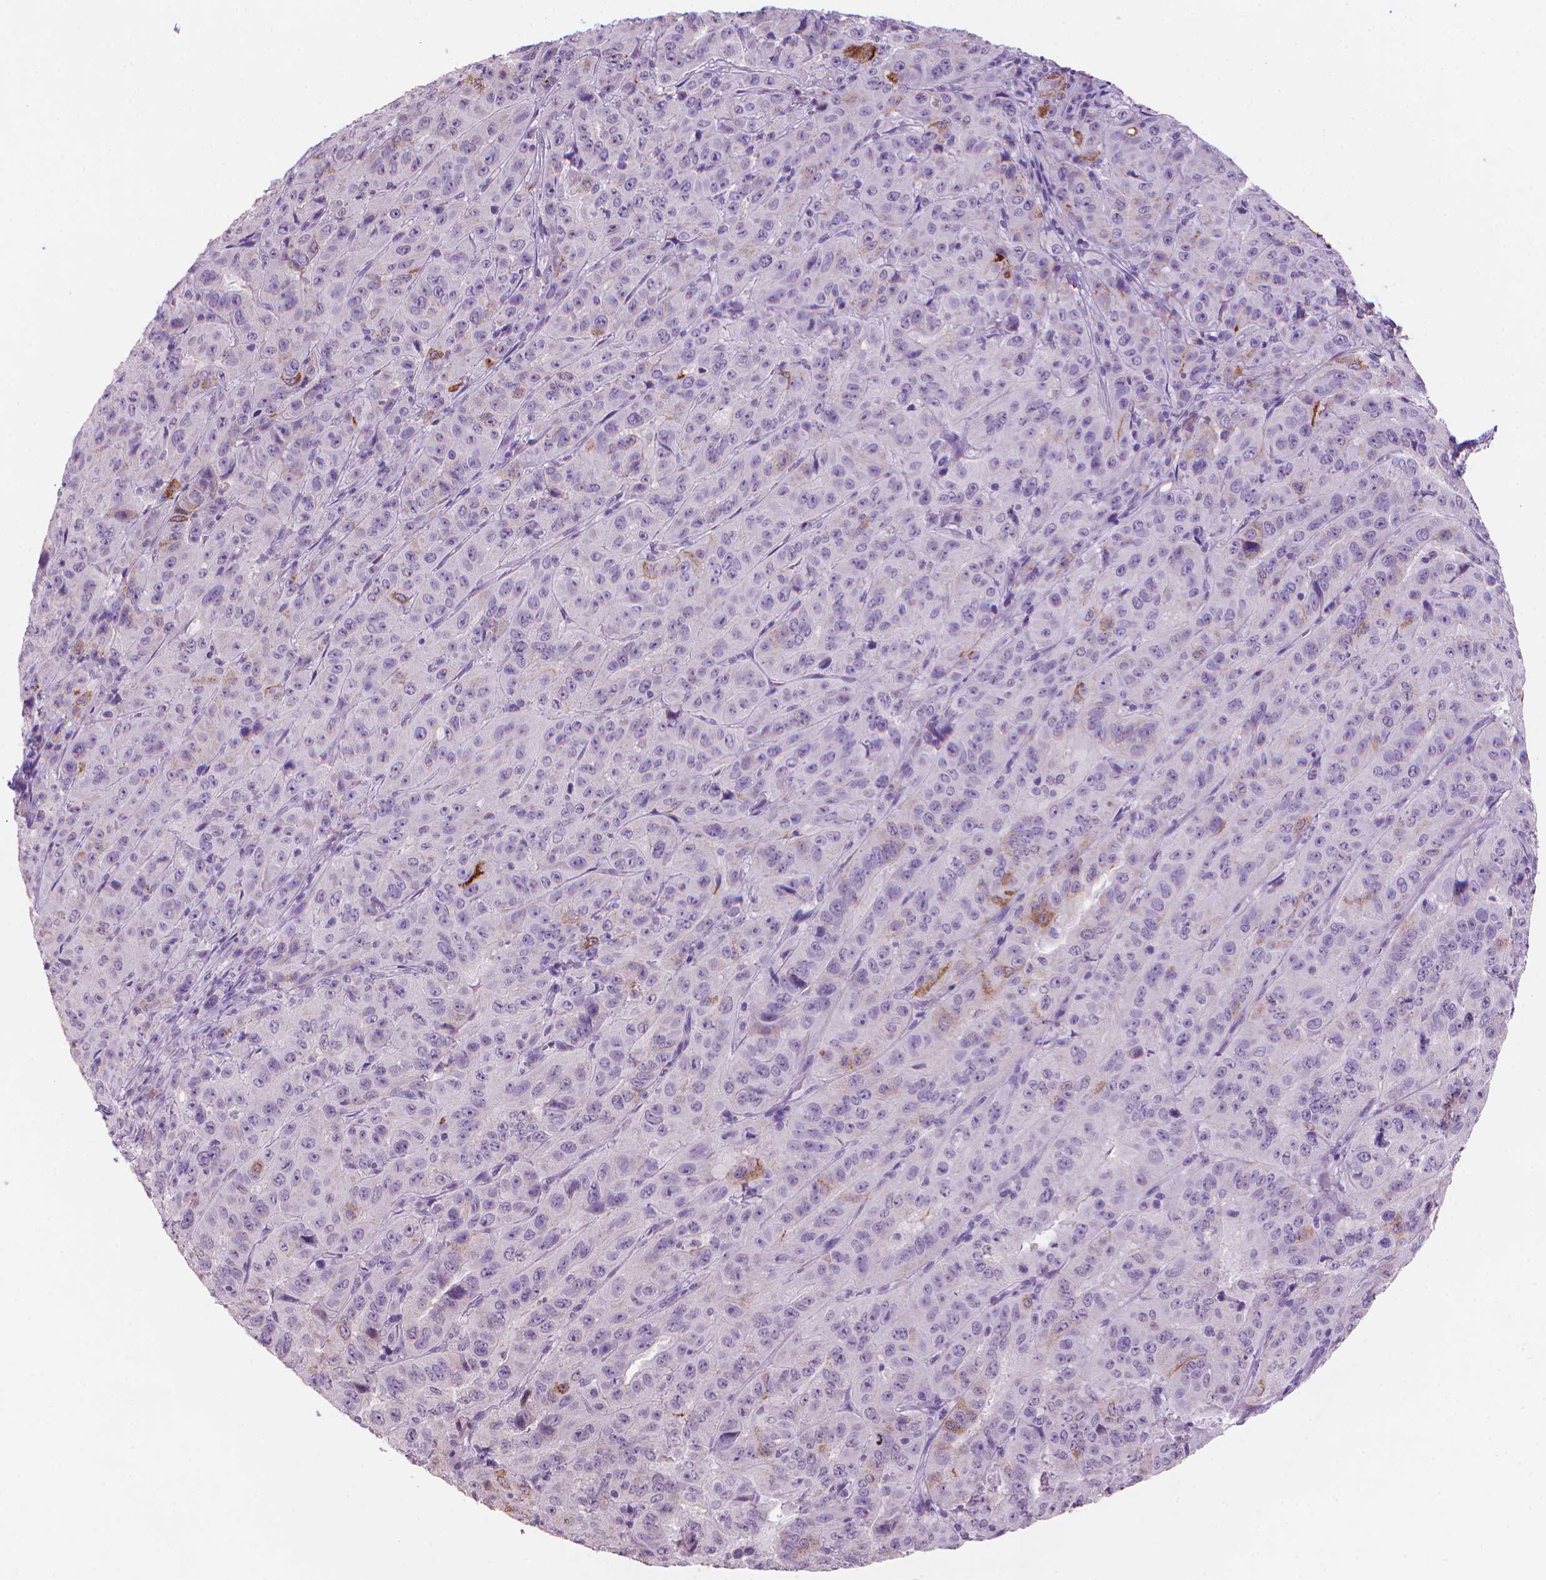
{"staining": {"intensity": "moderate", "quantity": "<25%", "location": "cytoplasmic/membranous"}, "tissue": "pancreatic cancer", "cell_type": "Tumor cells", "image_type": "cancer", "snomed": [{"axis": "morphology", "description": "Adenocarcinoma, NOS"}, {"axis": "topography", "description": "Pancreas"}], "caption": "High-magnification brightfield microscopy of pancreatic cancer stained with DAB (brown) and counterstained with hematoxylin (blue). tumor cells exhibit moderate cytoplasmic/membranous expression is appreciated in approximately<25% of cells.", "gene": "MUC1", "patient": {"sex": "male", "age": 63}}